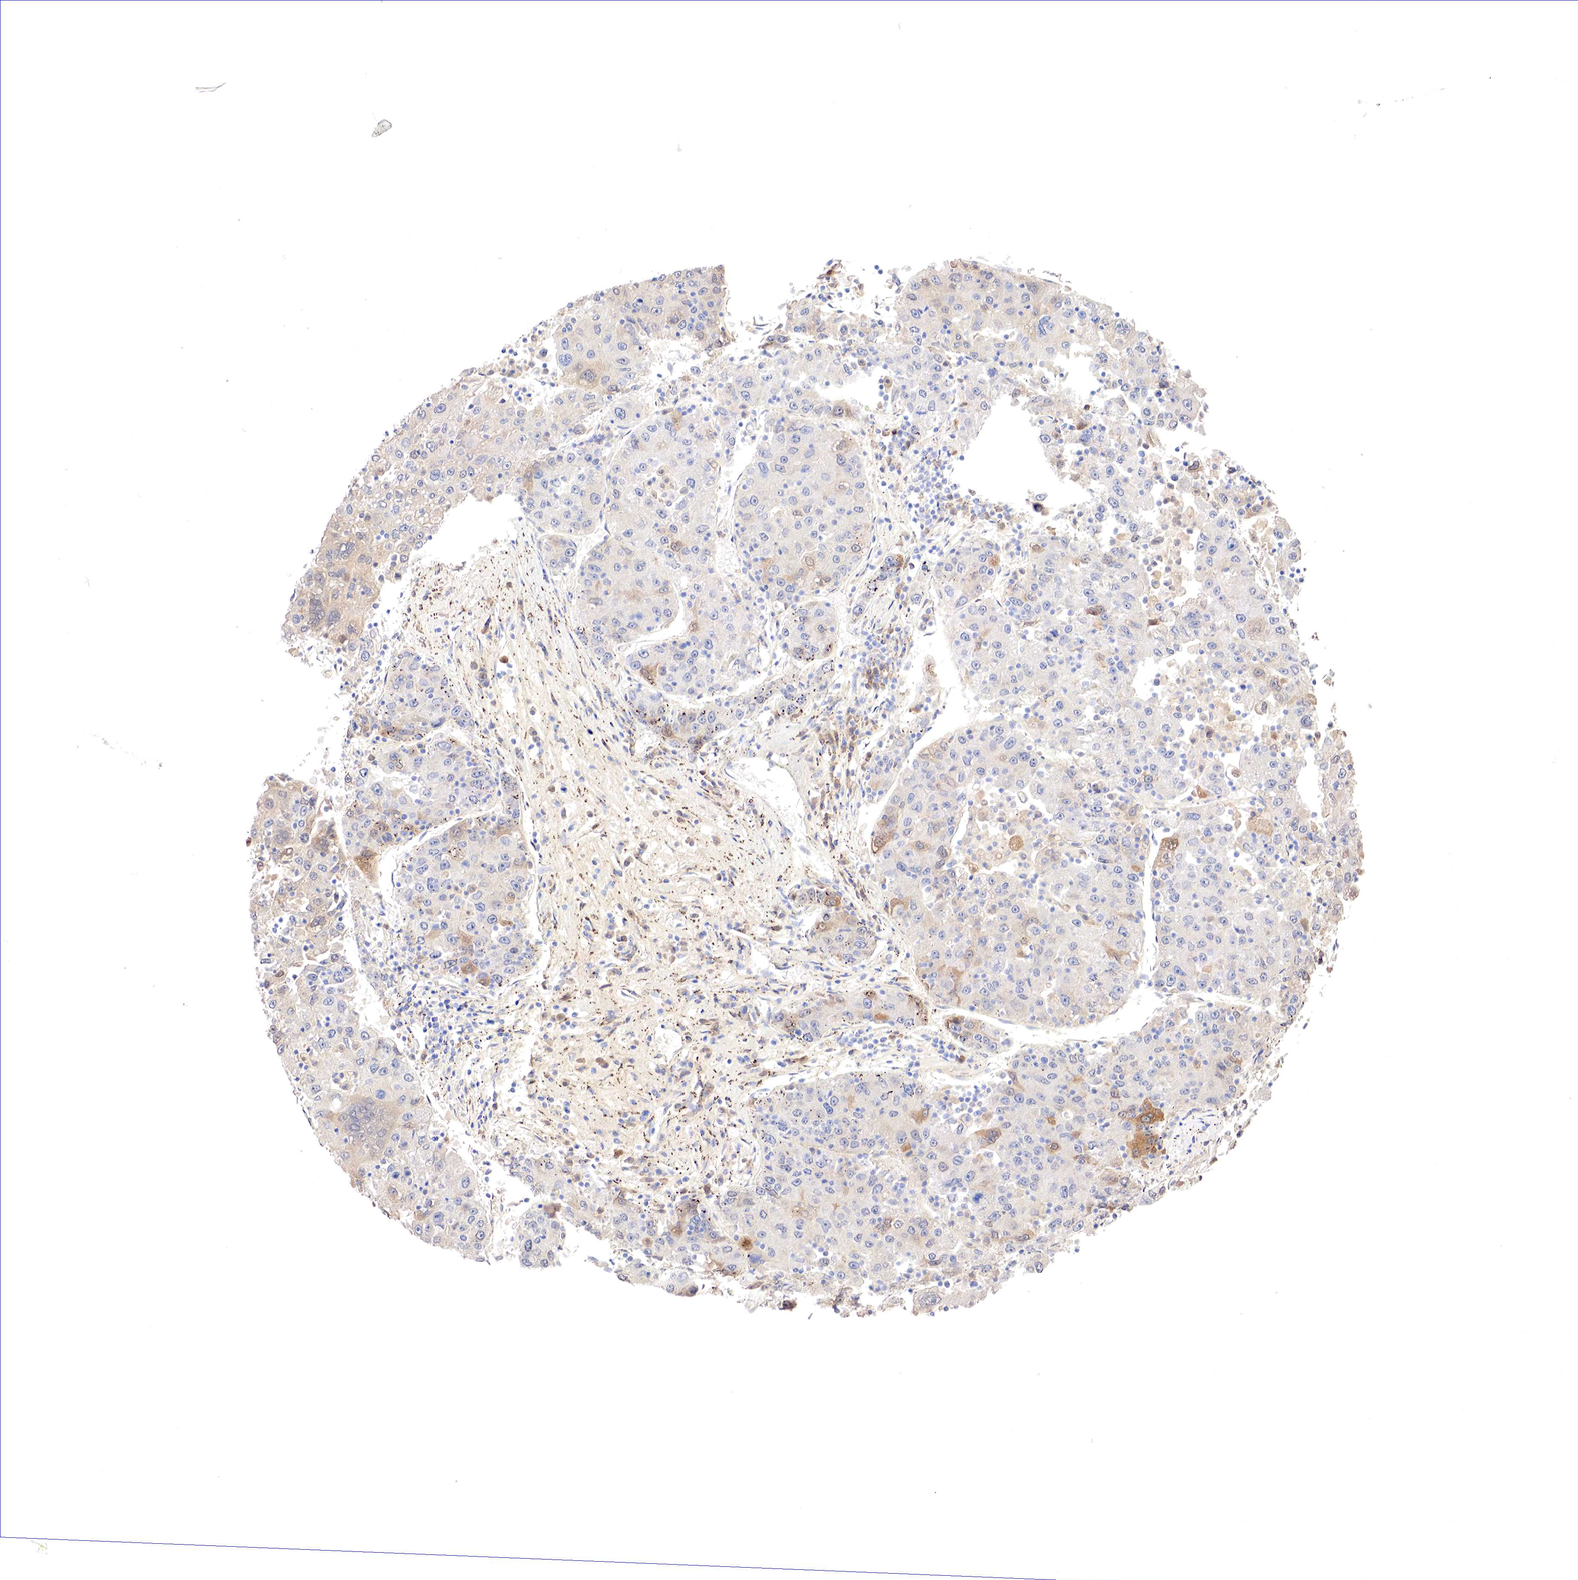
{"staining": {"intensity": "weak", "quantity": "<25%", "location": "cytoplasmic/membranous"}, "tissue": "liver cancer", "cell_type": "Tumor cells", "image_type": "cancer", "snomed": [{"axis": "morphology", "description": "Carcinoma, Hepatocellular, NOS"}, {"axis": "topography", "description": "Liver"}], "caption": "The immunohistochemistry (IHC) micrograph has no significant staining in tumor cells of hepatocellular carcinoma (liver) tissue.", "gene": "GATA1", "patient": {"sex": "male", "age": 49}}